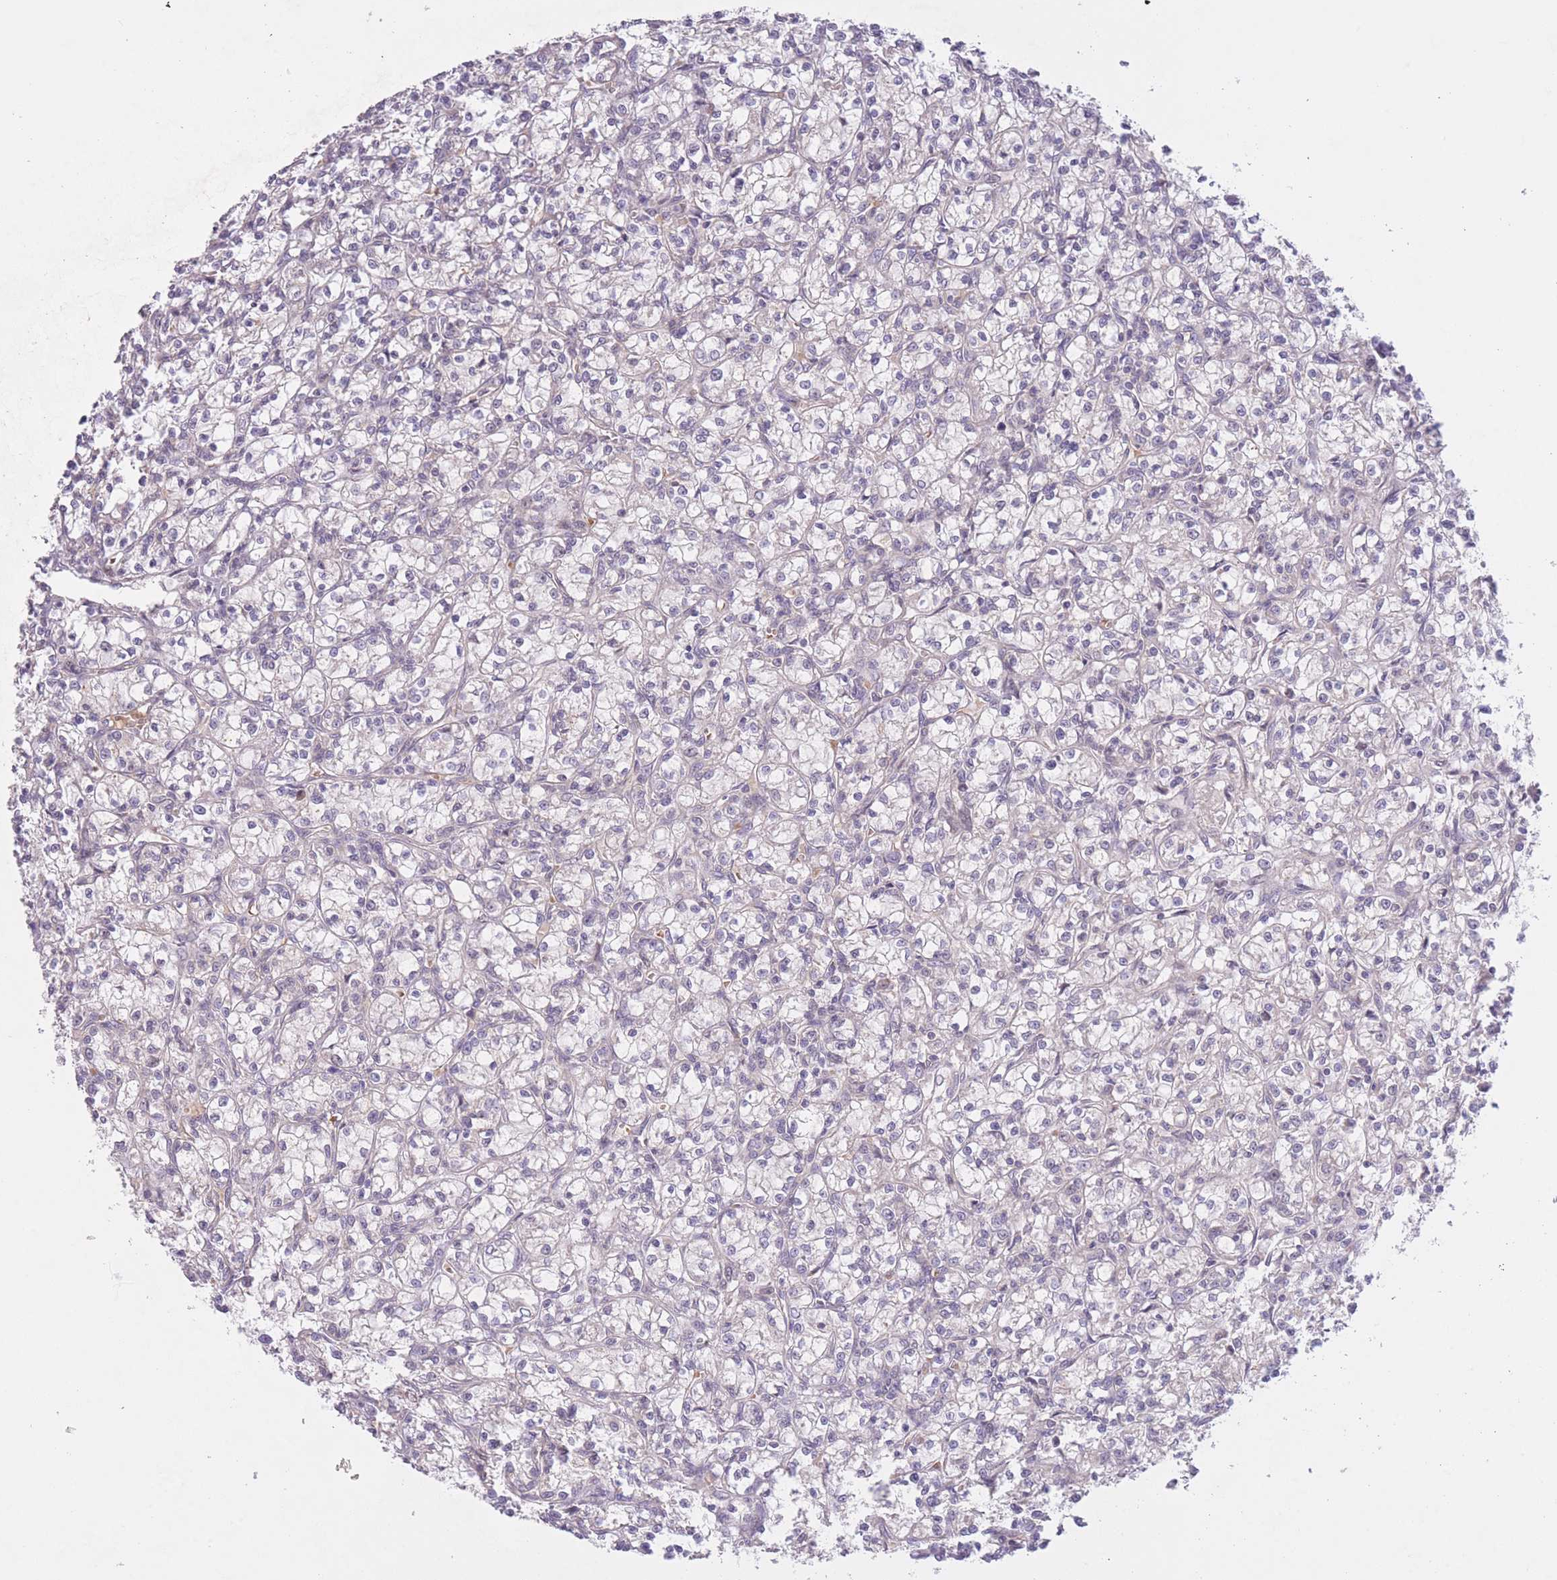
{"staining": {"intensity": "negative", "quantity": "none", "location": "none"}, "tissue": "renal cancer", "cell_type": "Tumor cells", "image_type": "cancer", "snomed": [{"axis": "morphology", "description": "Adenocarcinoma, NOS"}, {"axis": "topography", "description": "Kidney"}], "caption": "This is a histopathology image of immunohistochemistry (IHC) staining of renal adenocarcinoma, which shows no expression in tumor cells.", "gene": "FUT5", "patient": {"sex": "female", "age": 59}}